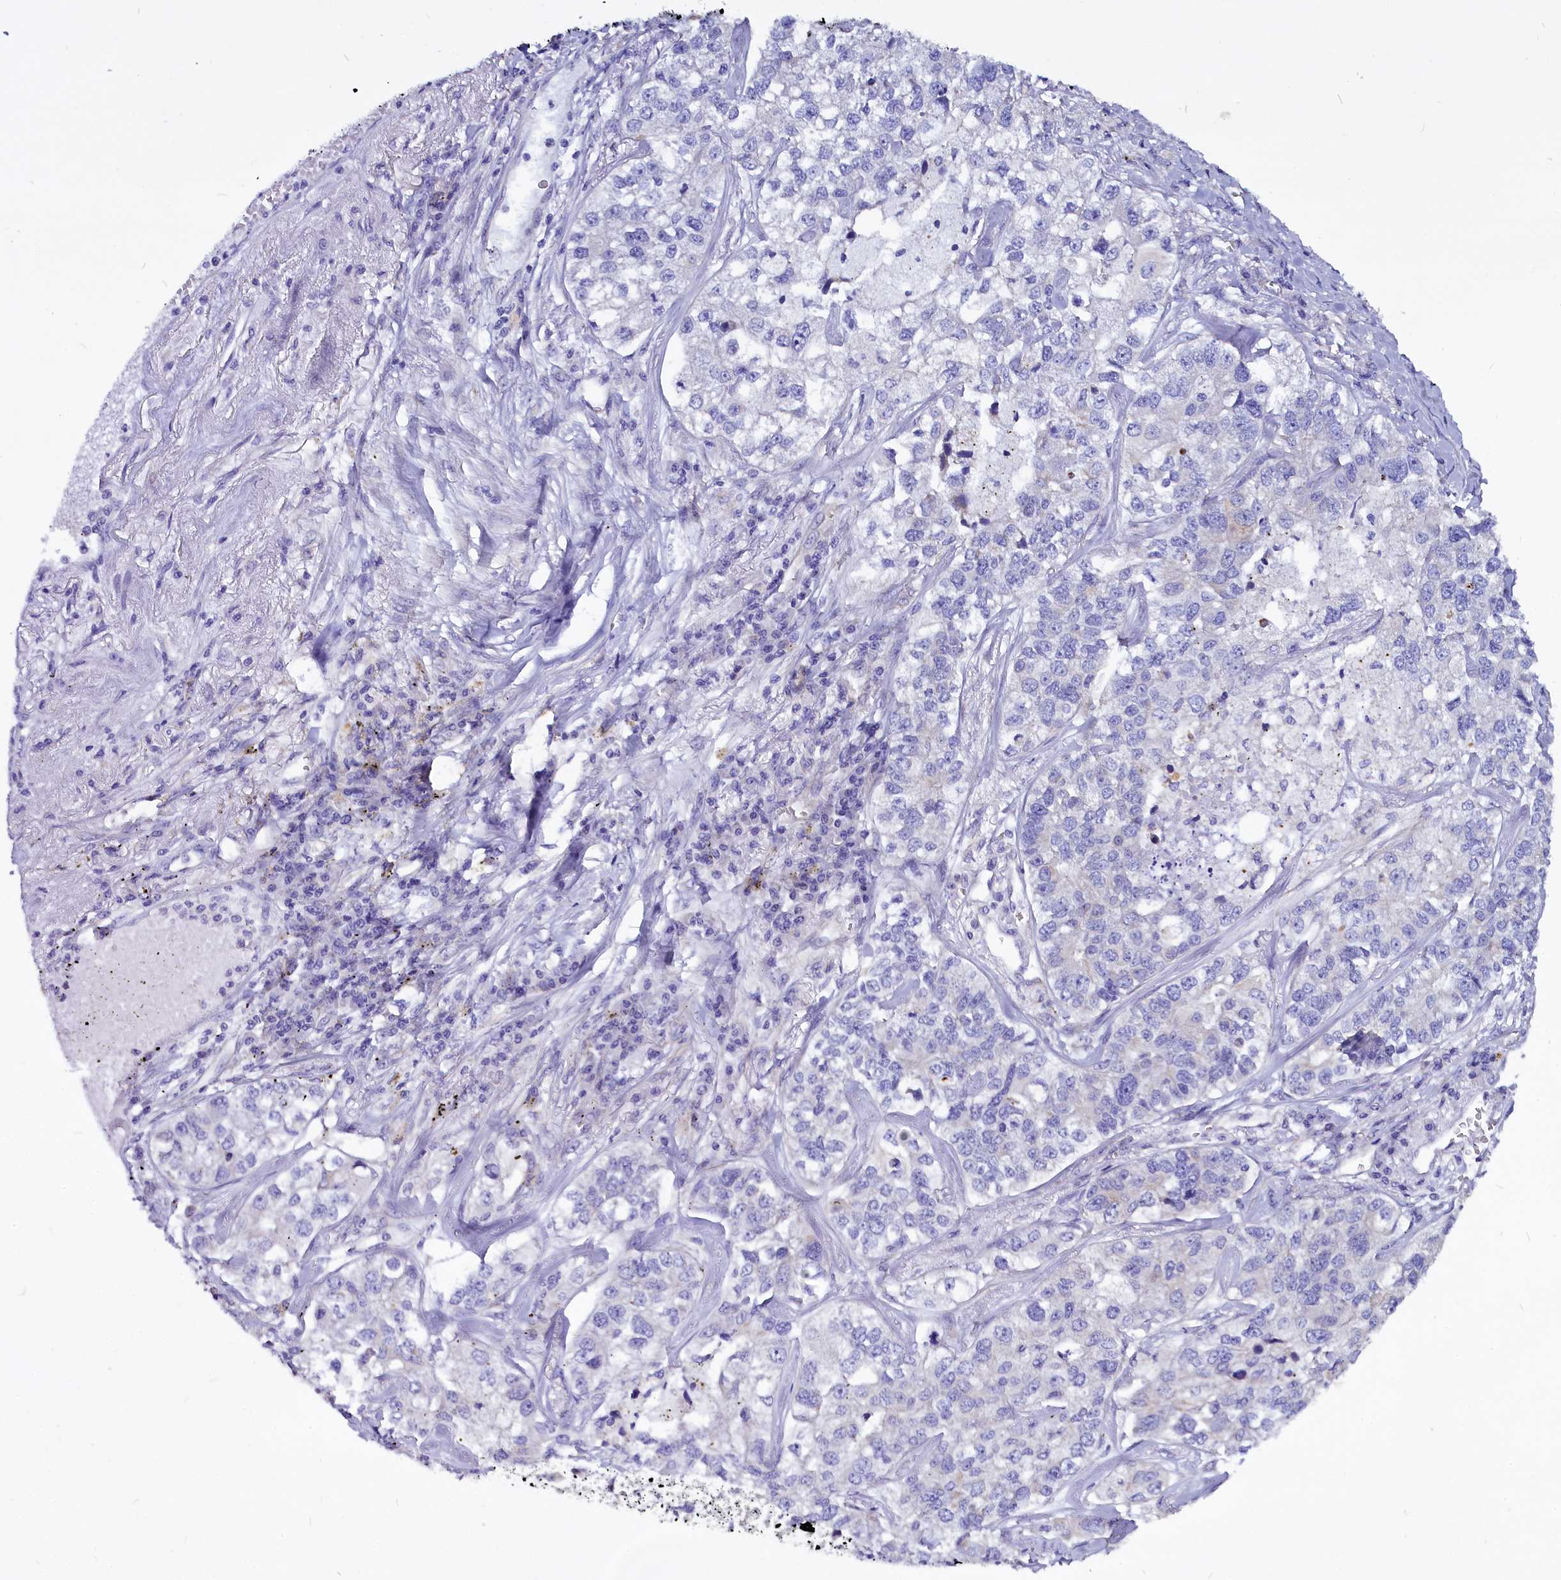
{"staining": {"intensity": "negative", "quantity": "none", "location": "none"}, "tissue": "lung cancer", "cell_type": "Tumor cells", "image_type": "cancer", "snomed": [{"axis": "morphology", "description": "Adenocarcinoma, NOS"}, {"axis": "topography", "description": "Lung"}], "caption": "High magnification brightfield microscopy of adenocarcinoma (lung) stained with DAB (3,3'-diaminobenzidine) (brown) and counterstained with hematoxylin (blue): tumor cells show no significant positivity.", "gene": "CEP170", "patient": {"sex": "male", "age": 49}}